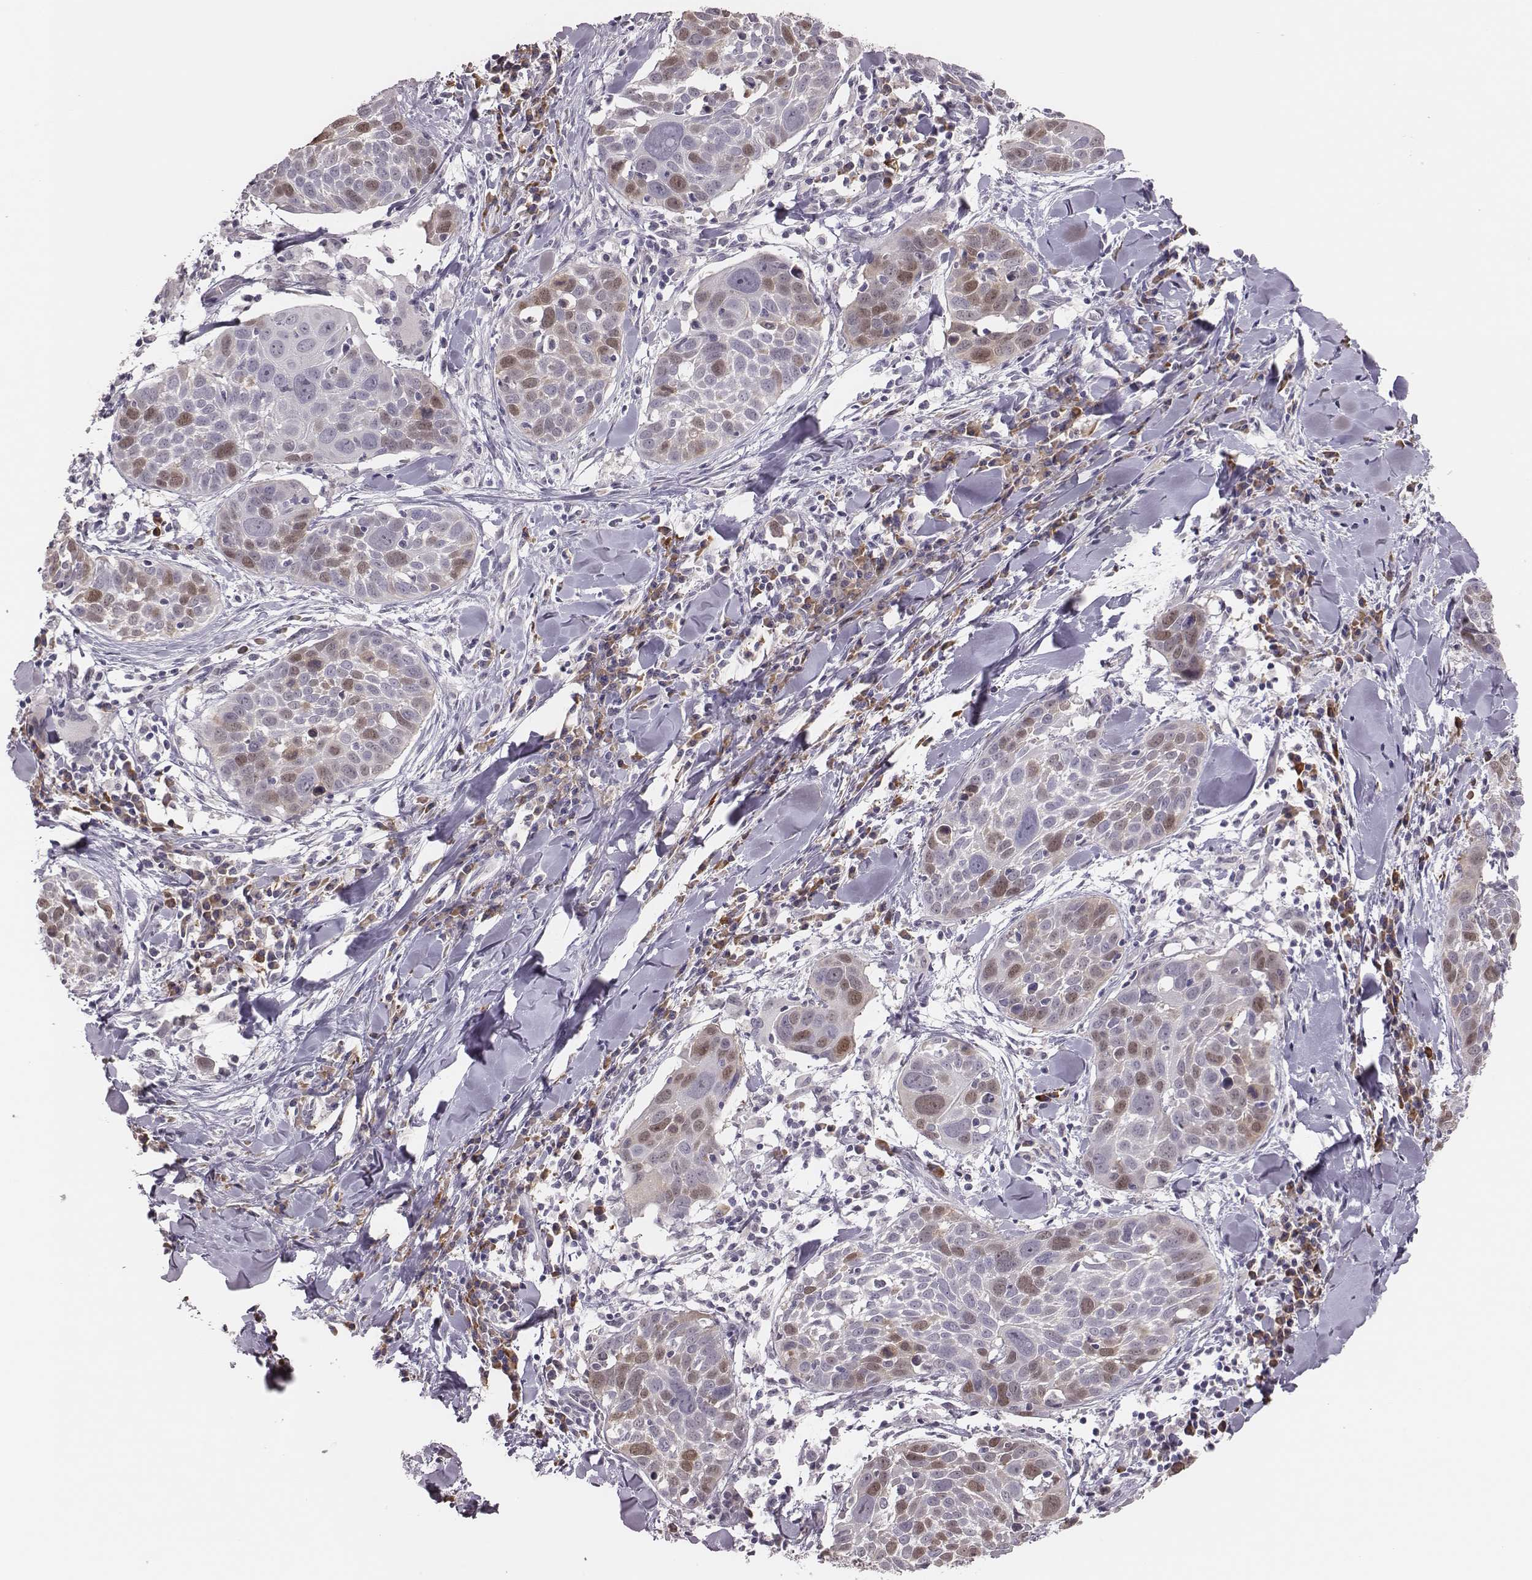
{"staining": {"intensity": "moderate", "quantity": "<25%", "location": "cytoplasmic/membranous,nuclear"}, "tissue": "lung cancer", "cell_type": "Tumor cells", "image_type": "cancer", "snomed": [{"axis": "morphology", "description": "Squamous cell carcinoma, NOS"}, {"axis": "topography", "description": "Lung"}], "caption": "High-magnification brightfield microscopy of lung cancer (squamous cell carcinoma) stained with DAB (3,3'-diaminobenzidine) (brown) and counterstained with hematoxylin (blue). tumor cells exhibit moderate cytoplasmic/membranous and nuclear positivity is identified in about<25% of cells.", "gene": "PBK", "patient": {"sex": "male", "age": 57}}